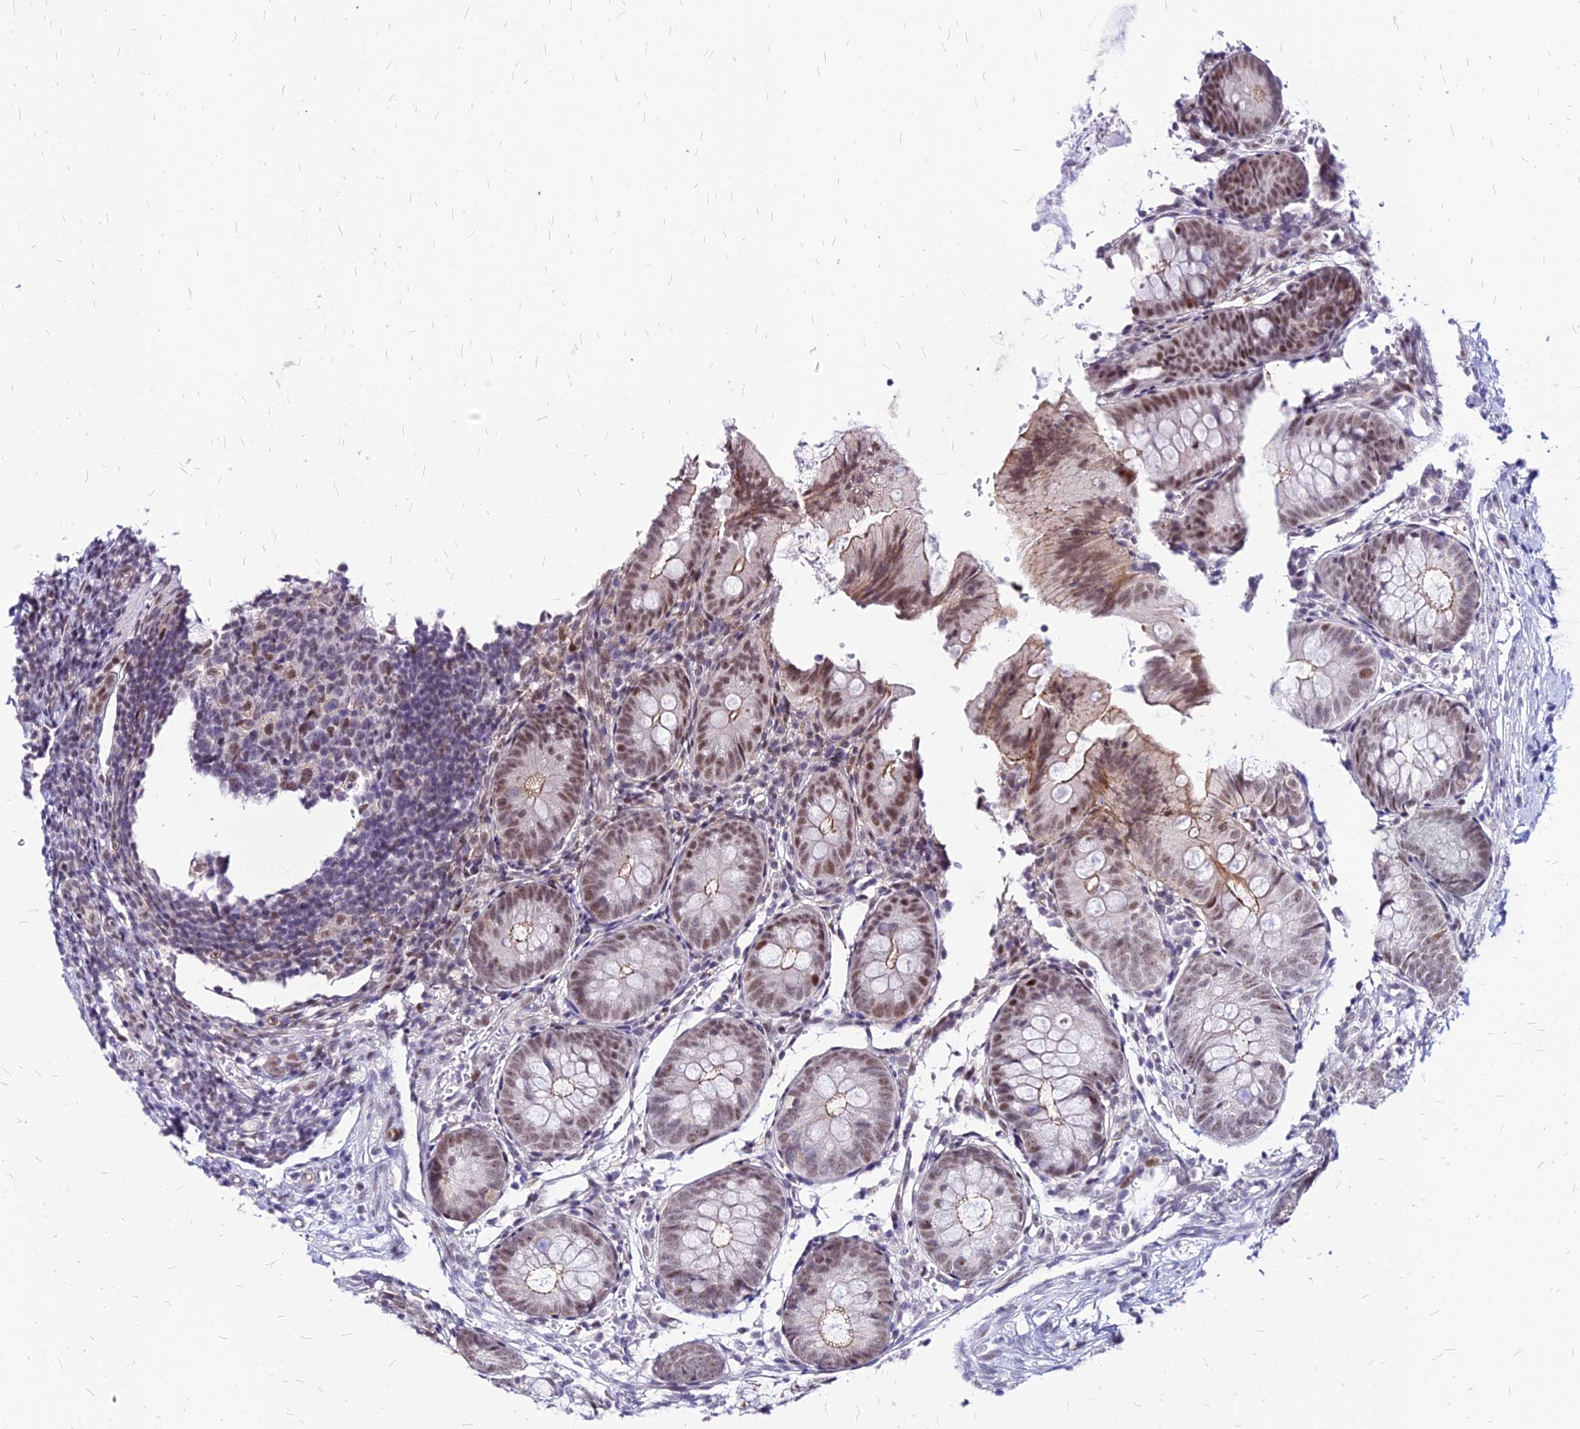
{"staining": {"intensity": "moderate", "quantity": ">75%", "location": "nuclear"}, "tissue": "appendix", "cell_type": "Glandular cells", "image_type": "normal", "snomed": [{"axis": "morphology", "description": "Normal tissue, NOS"}, {"axis": "topography", "description": "Appendix"}], "caption": "Immunohistochemistry photomicrograph of normal appendix stained for a protein (brown), which shows medium levels of moderate nuclear expression in approximately >75% of glandular cells.", "gene": "FDX2", "patient": {"sex": "male", "age": 1}}